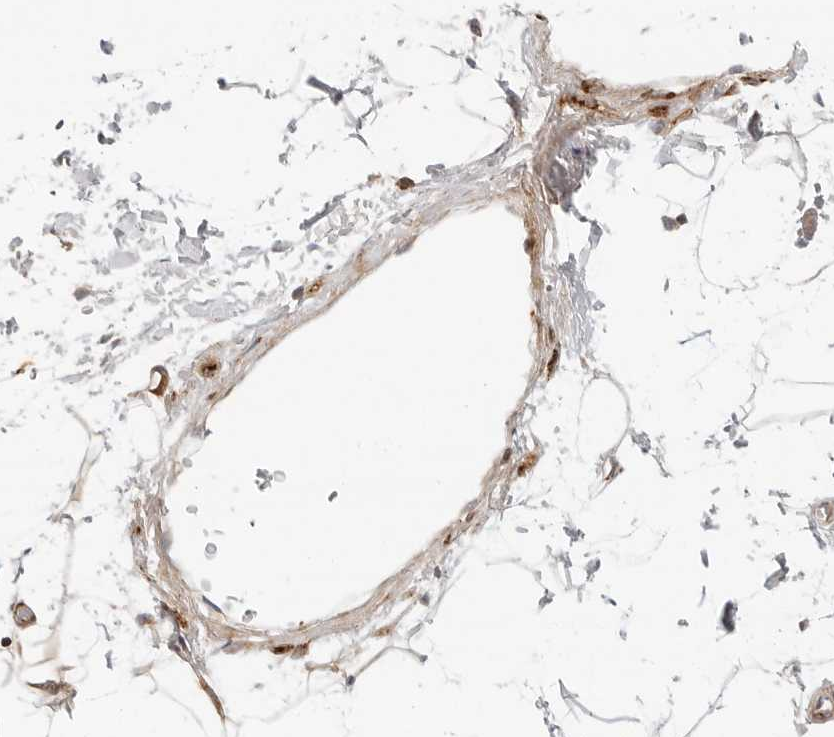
{"staining": {"intensity": "weak", "quantity": "25%-75%", "location": "cytoplasmic/membranous"}, "tissue": "adipose tissue", "cell_type": "Adipocytes", "image_type": "normal", "snomed": [{"axis": "morphology", "description": "Normal tissue, NOS"}, {"axis": "topography", "description": "Soft tissue"}], "caption": "Weak cytoplasmic/membranous staining for a protein is appreciated in about 25%-75% of adipocytes of benign adipose tissue using IHC.", "gene": "C1QTNF1", "patient": {"sex": "male", "age": 72}}